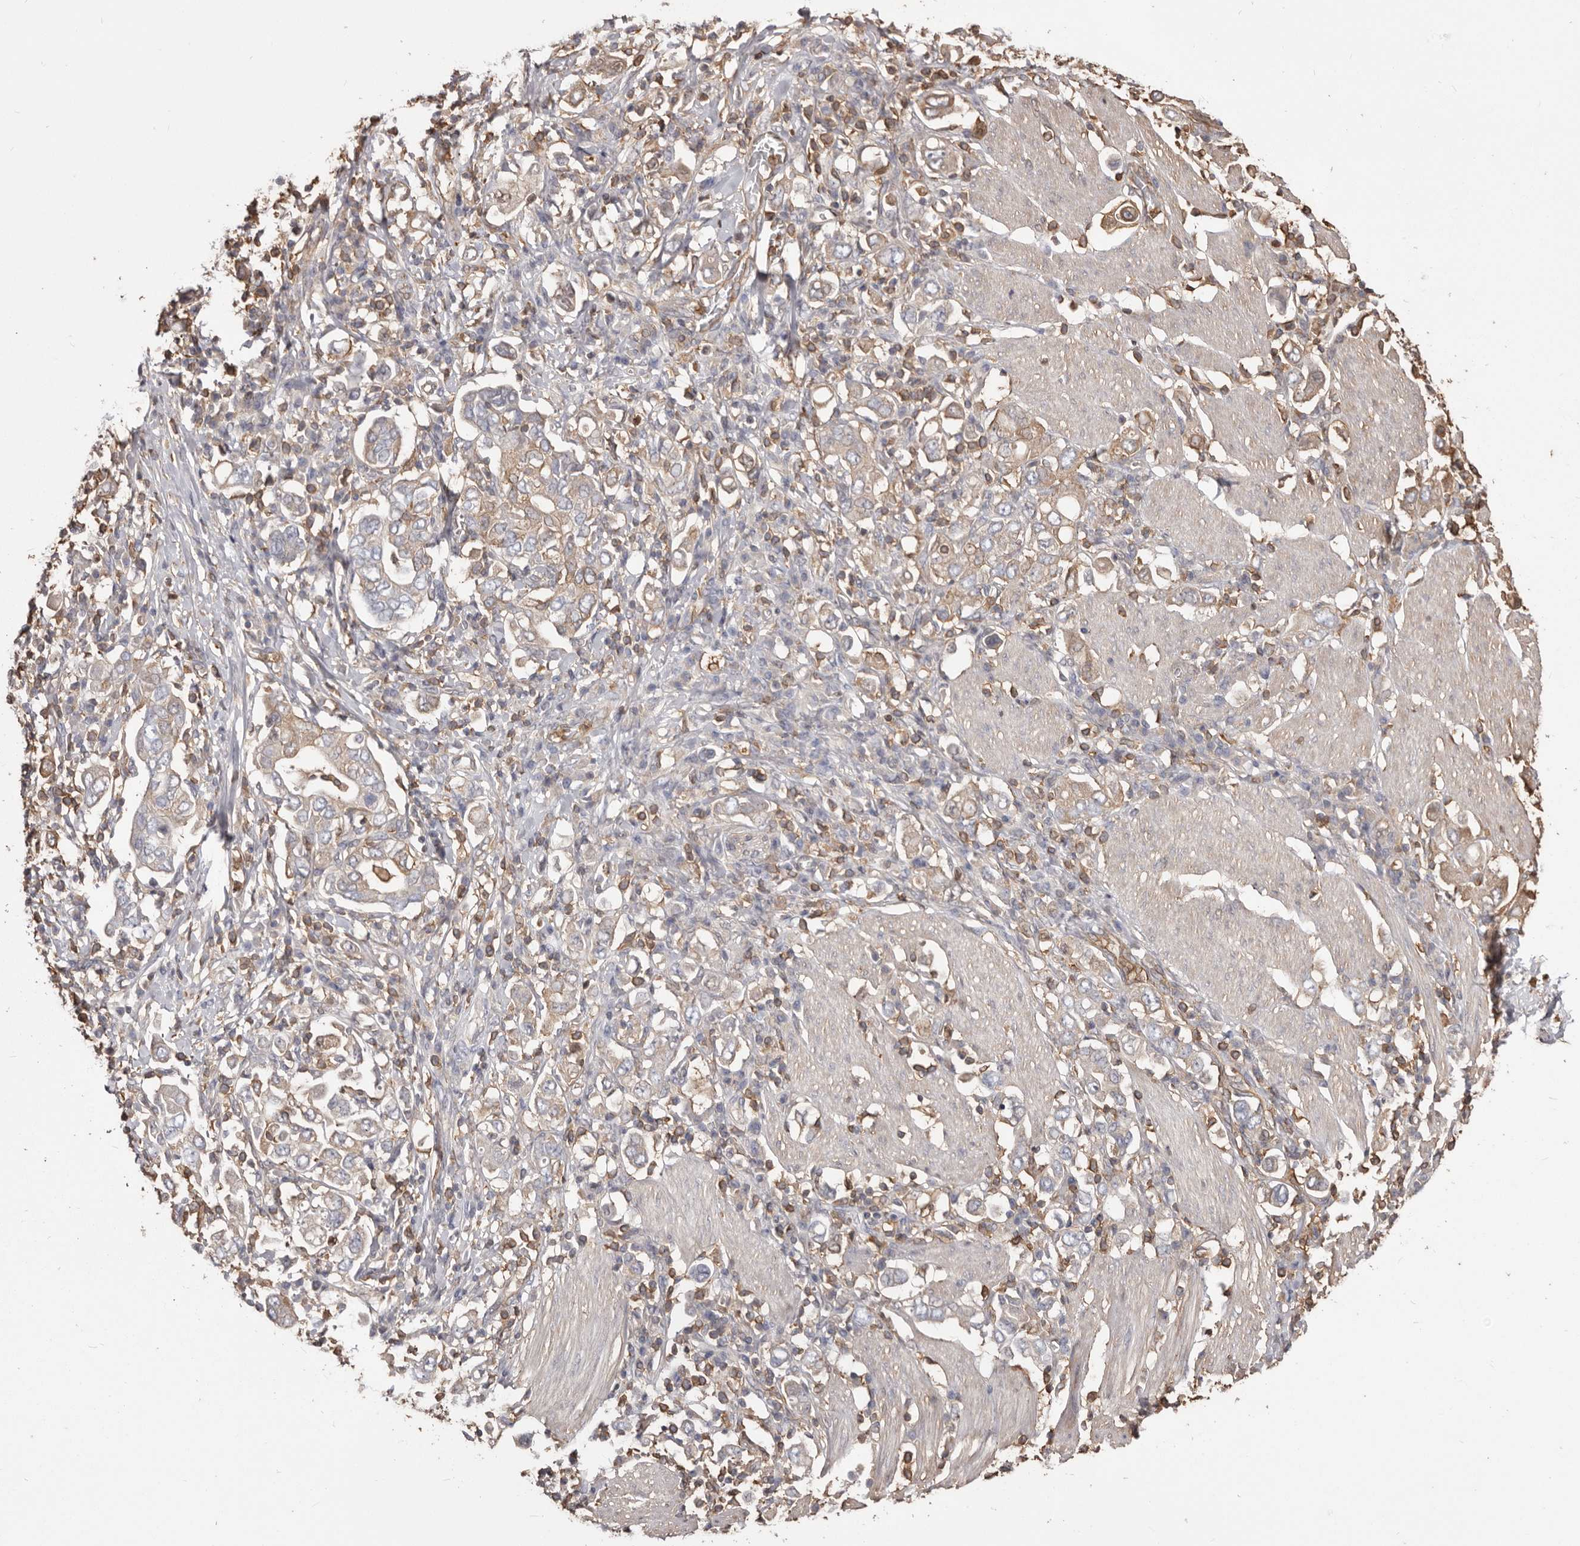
{"staining": {"intensity": "moderate", "quantity": "<25%", "location": "cytoplasmic/membranous"}, "tissue": "stomach cancer", "cell_type": "Tumor cells", "image_type": "cancer", "snomed": [{"axis": "morphology", "description": "Adenocarcinoma, NOS"}, {"axis": "topography", "description": "Stomach, upper"}], "caption": "Tumor cells reveal low levels of moderate cytoplasmic/membranous staining in approximately <25% of cells in adenocarcinoma (stomach). (DAB = brown stain, brightfield microscopy at high magnification).", "gene": "PKM", "patient": {"sex": "male", "age": 62}}